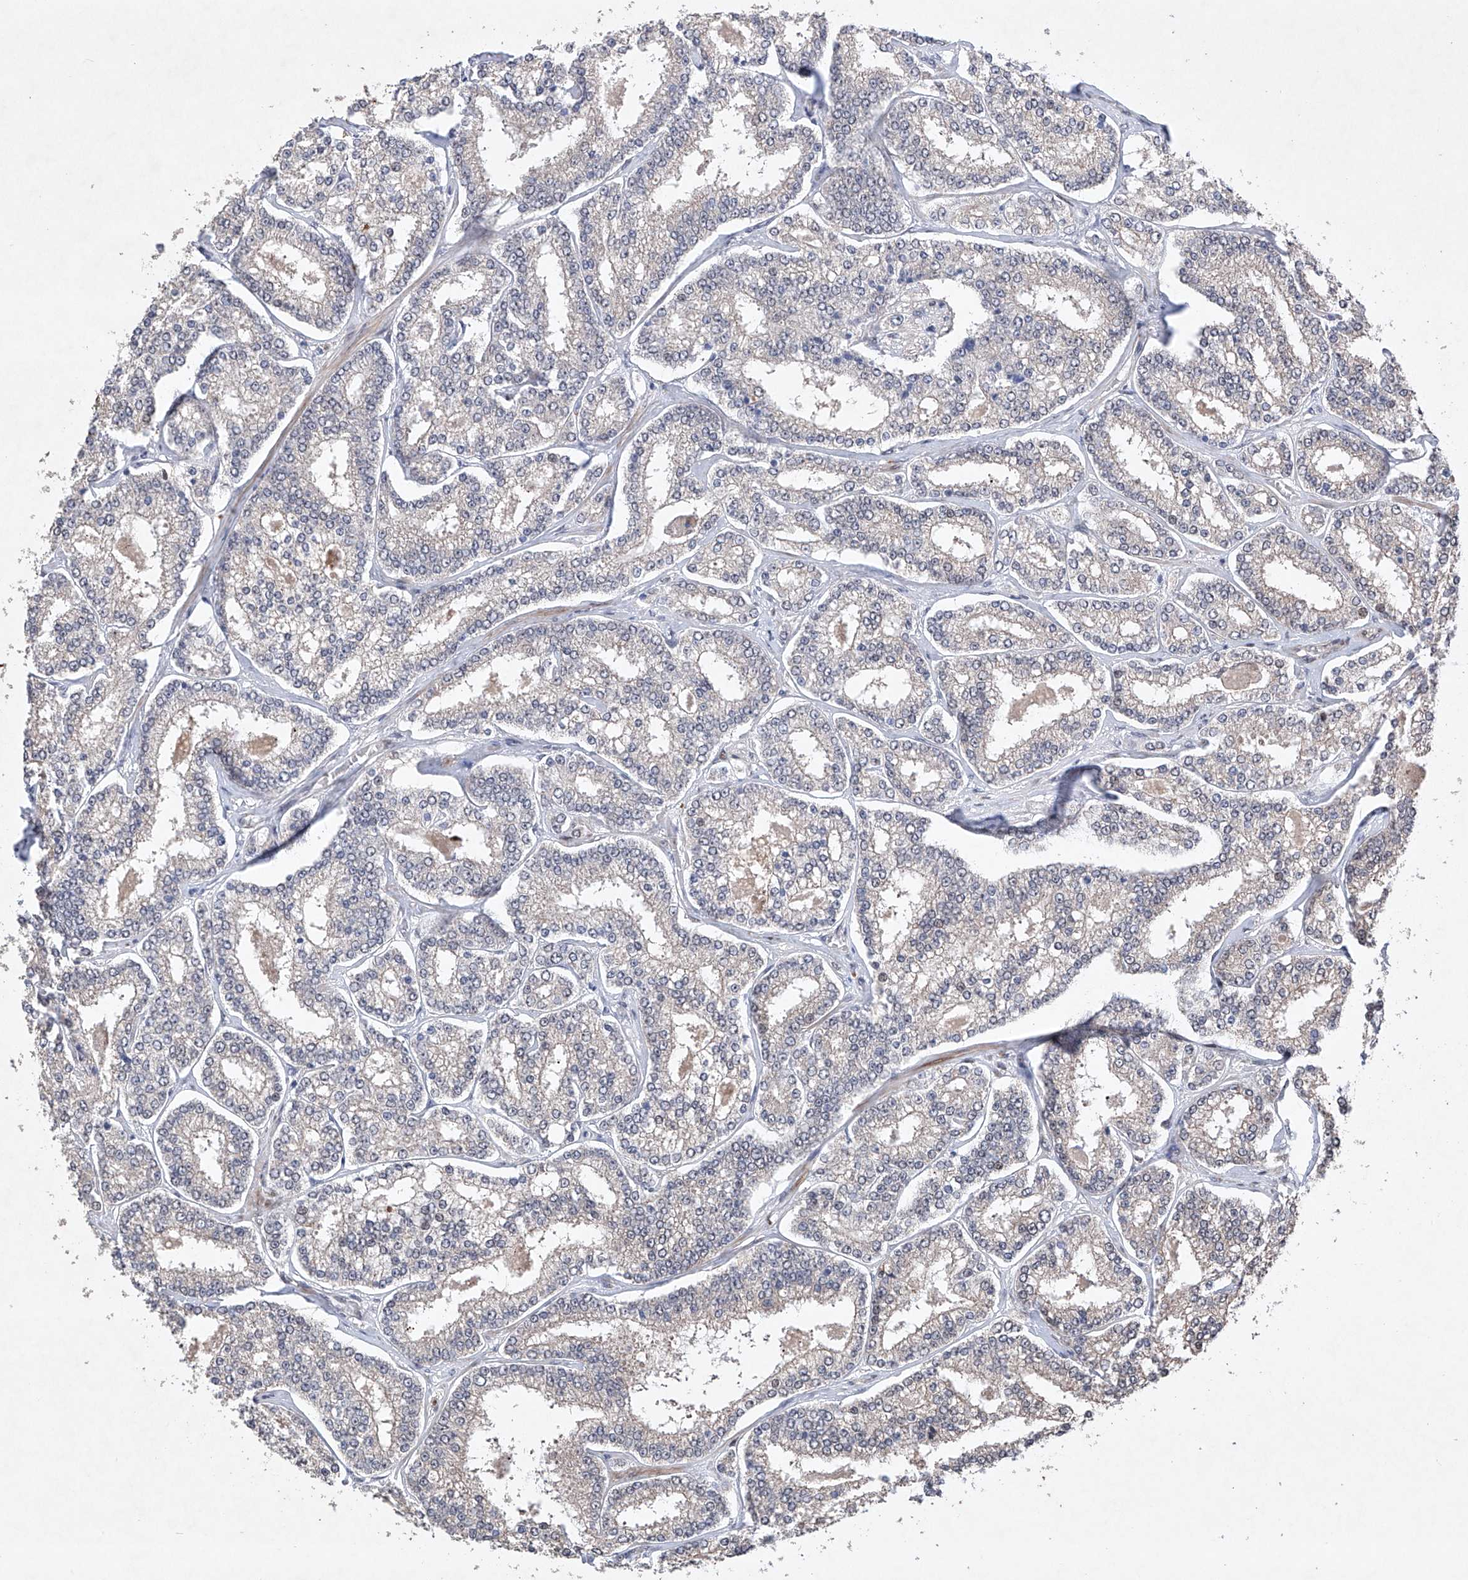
{"staining": {"intensity": "negative", "quantity": "none", "location": "none"}, "tissue": "prostate cancer", "cell_type": "Tumor cells", "image_type": "cancer", "snomed": [{"axis": "morphology", "description": "Normal tissue, NOS"}, {"axis": "morphology", "description": "Adenocarcinoma, High grade"}, {"axis": "topography", "description": "Prostate"}], "caption": "Human prostate cancer (adenocarcinoma (high-grade)) stained for a protein using IHC reveals no staining in tumor cells.", "gene": "AFG1L", "patient": {"sex": "male", "age": 83}}